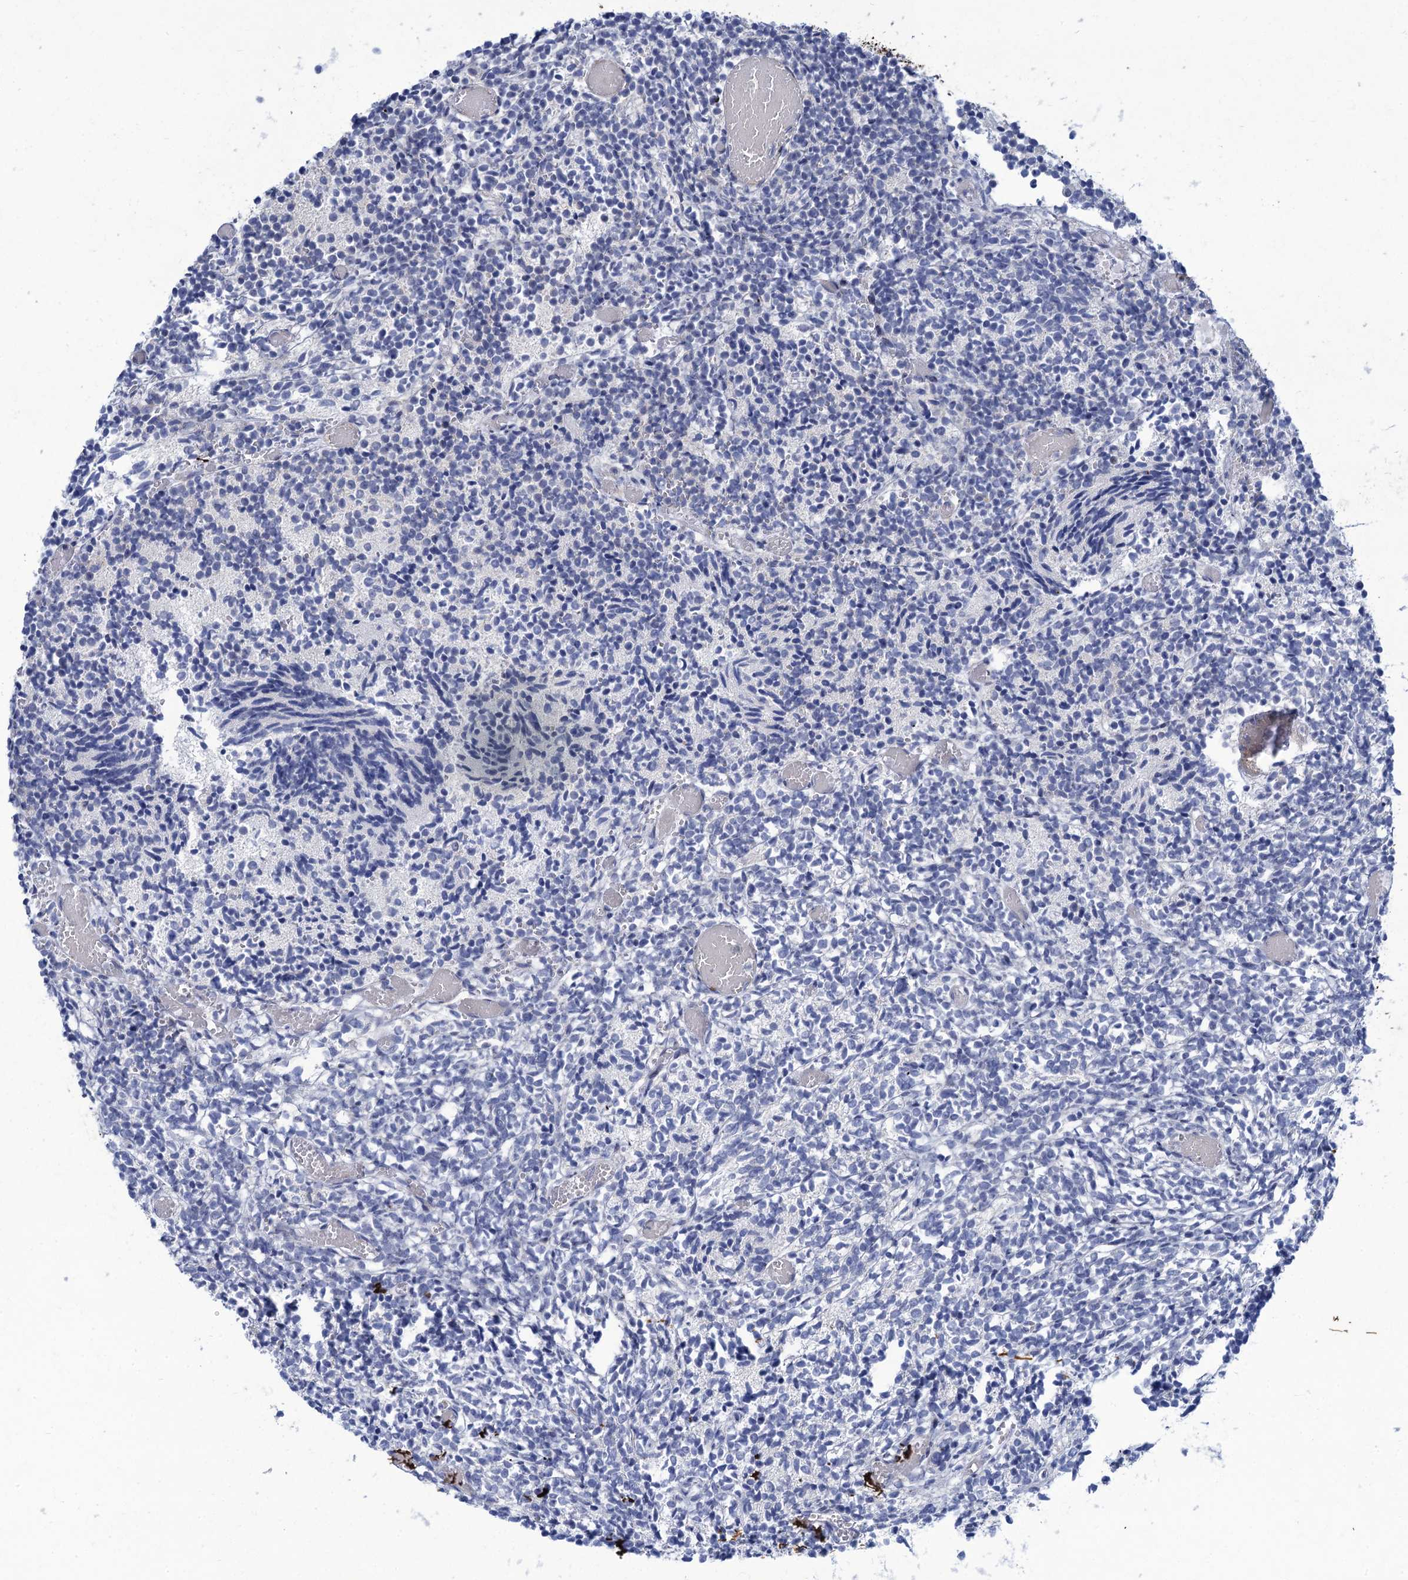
{"staining": {"intensity": "negative", "quantity": "none", "location": "none"}, "tissue": "glioma", "cell_type": "Tumor cells", "image_type": "cancer", "snomed": [{"axis": "morphology", "description": "Glioma, malignant, Low grade"}, {"axis": "topography", "description": "Brain"}], "caption": "DAB immunohistochemical staining of human glioma reveals no significant staining in tumor cells.", "gene": "QPCTL", "patient": {"sex": "female", "age": 1}}